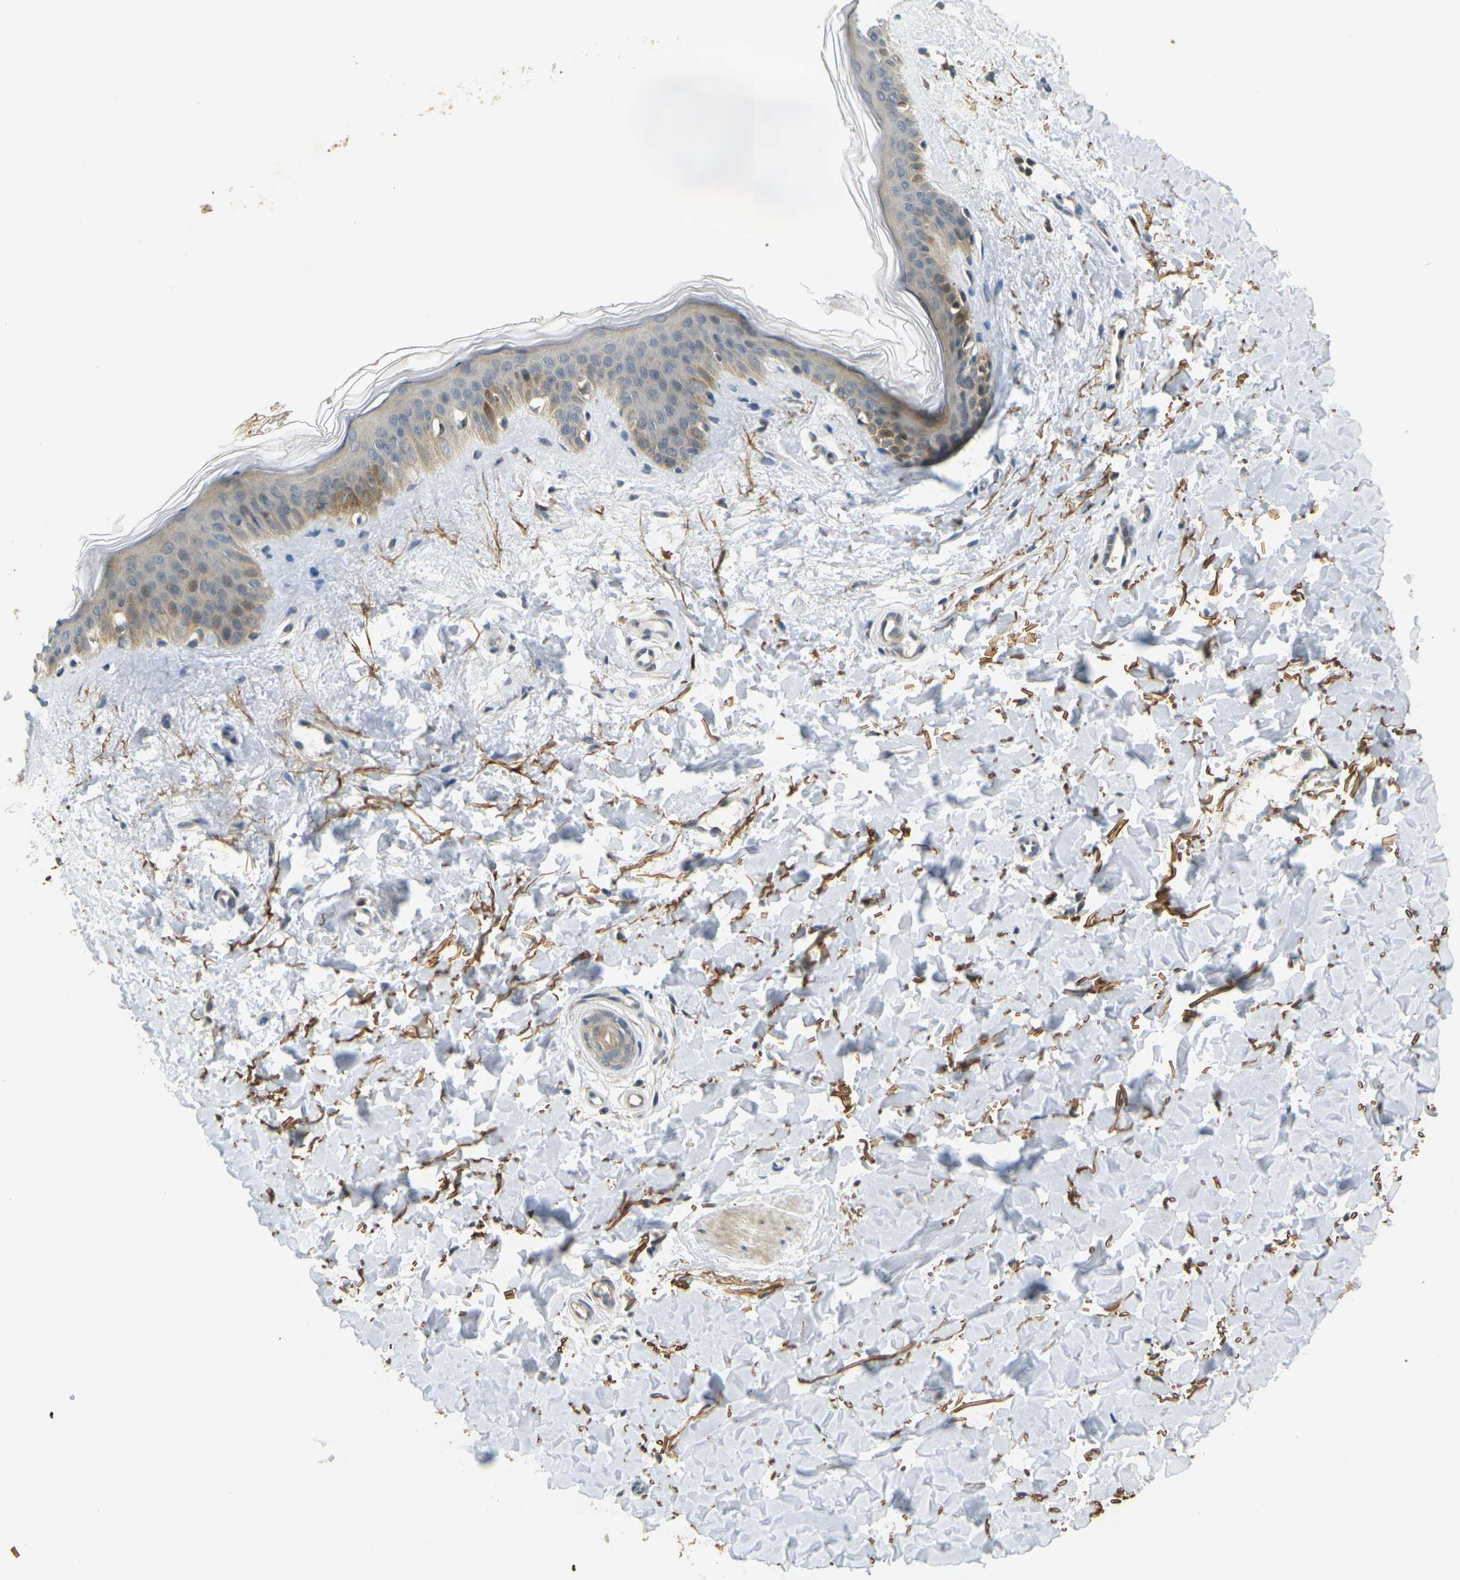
{"staining": {"intensity": "moderate", "quantity": ">75%", "location": "cytoplasmic/membranous"}, "tissue": "skin", "cell_type": "Fibroblasts", "image_type": "normal", "snomed": [{"axis": "morphology", "description": "Normal tissue, NOS"}, {"axis": "topography", "description": "Skin"}], "caption": "Fibroblasts exhibit medium levels of moderate cytoplasmic/membranous expression in approximately >75% of cells in benign skin.", "gene": "KLHL8", "patient": {"sex": "female", "age": 41}}